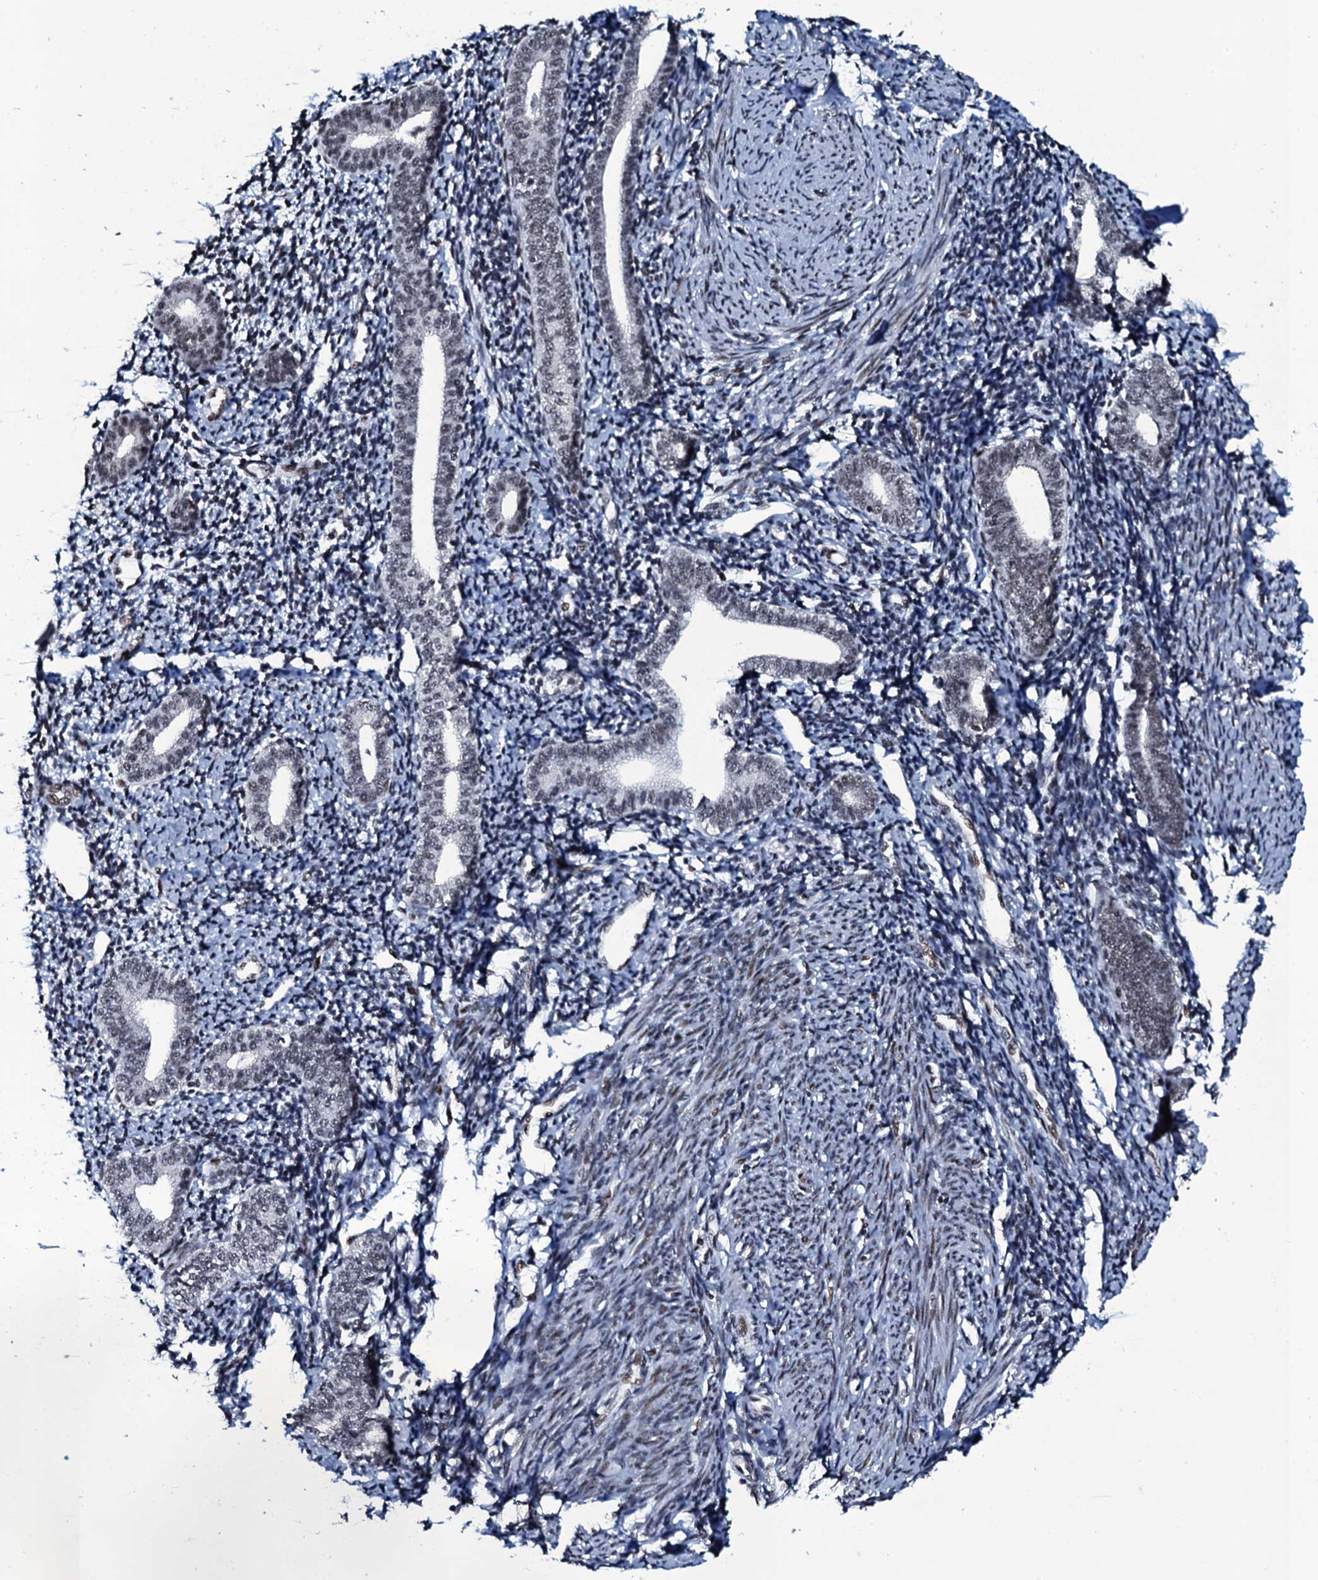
{"staining": {"intensity": "weak", "quantity": "<25%", "location": "nuclear"}, "tissue": "endometrium", "cell_type": "Cells in endometrial stroma", "image_type": "normal", "snomed": [{"axis": "morphology", "description": "Normal tissue, NOS"}, {"axis": "topography", "description": "Endometrium"}], "caption": "This photomicrograph is of unremarkable endometrium stained with IHC to label a protein in brown with the nuclei are counter-stained blue. There is no staining in cells in endometrial stroma.", "gene": "ZMIZ2", "patient": {"sex": "female", "age": 56}}